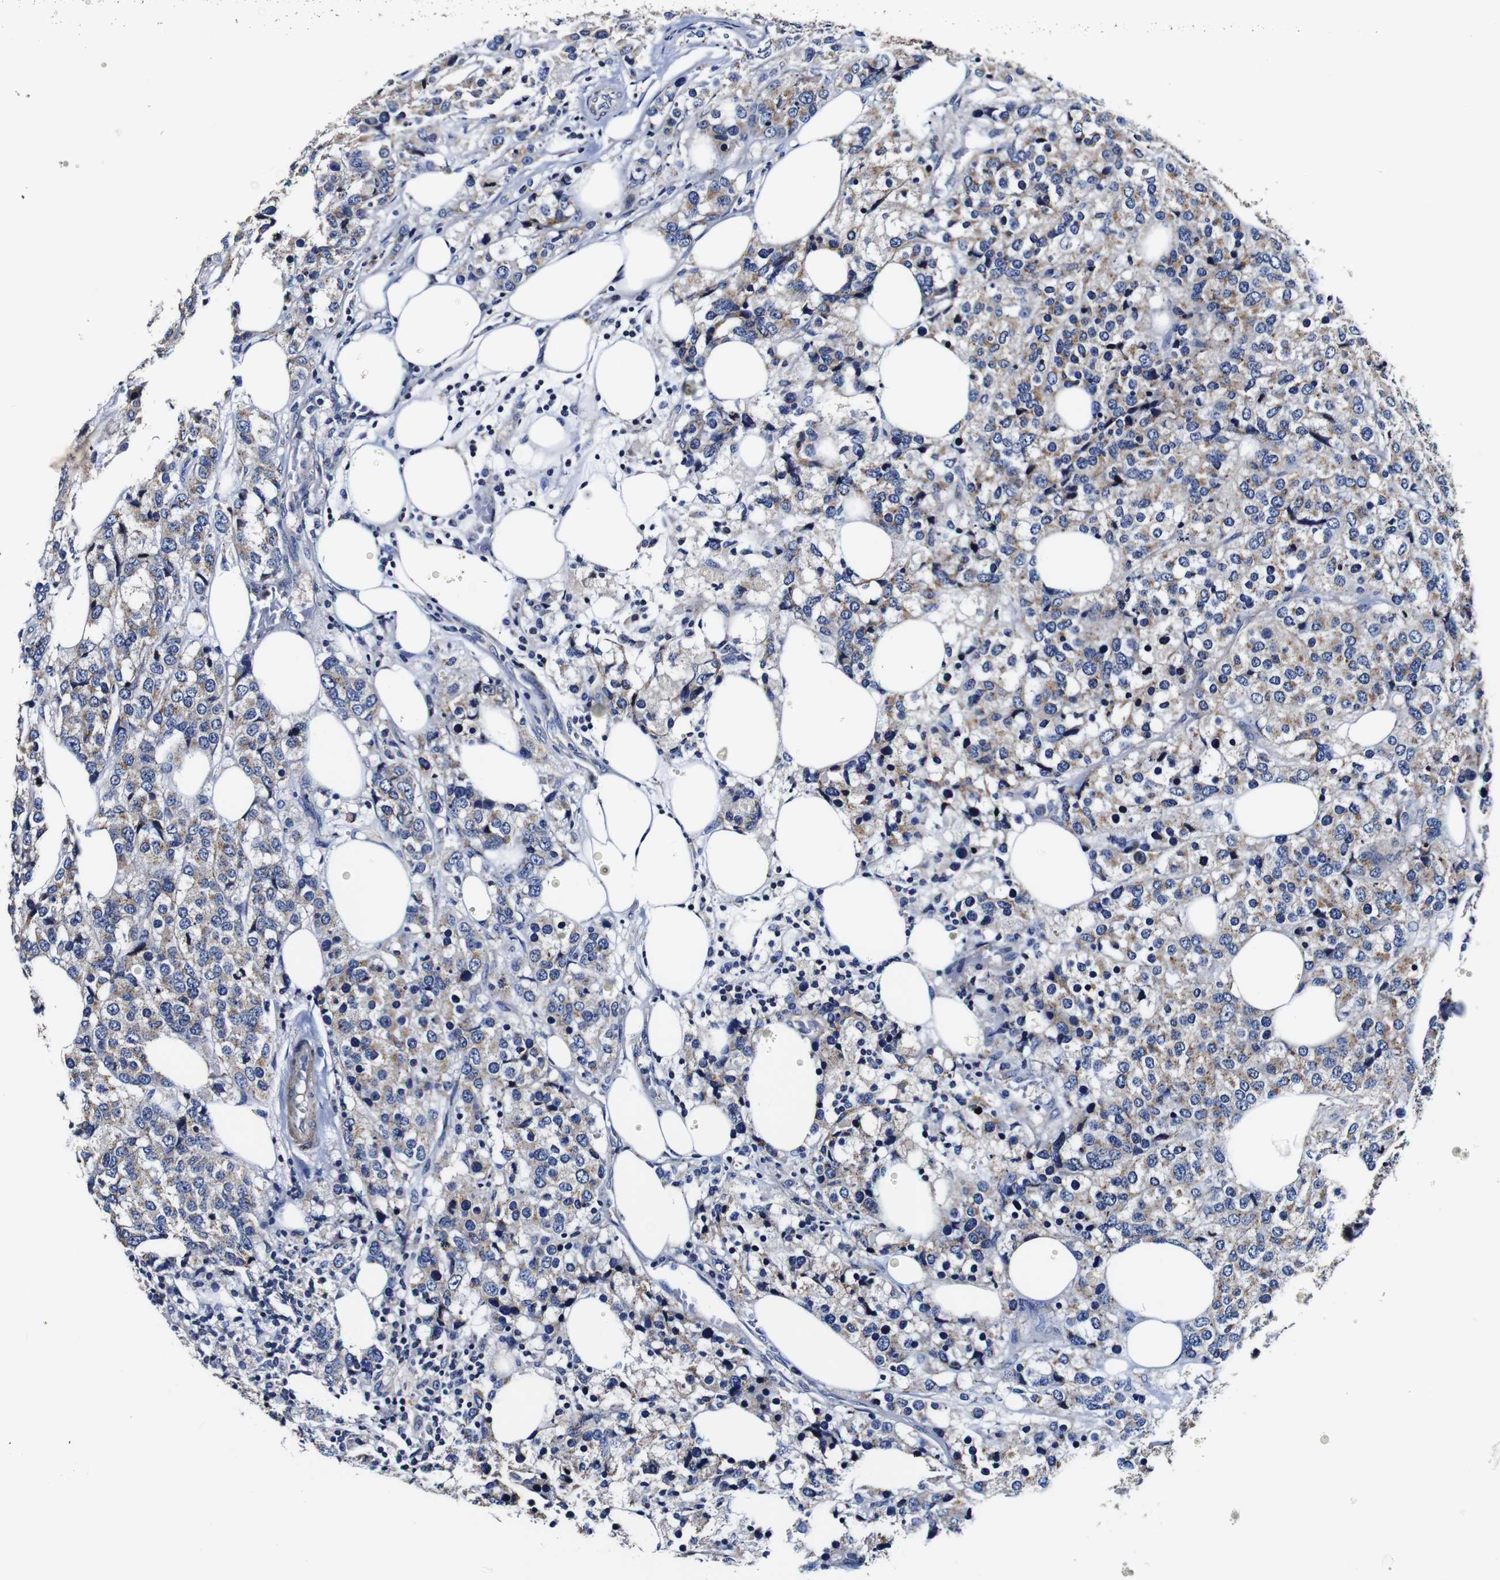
{"staining": {"intensity": "weak", "quantity": "25%-75%", "location": "cytoplasmic/membranous"}, "tissue": "breast cancer", "cell_type": "Tumor cells", "image_type": "cancer", "snomed": [{"axis": "morphology", "description": "Lobular carcinoma"}, {"axis": "topography", "description": "Breast"}], "caption": "Tumor cells demonstrate weak cytoplasmic/membranous positivity in about 25%-75% of cells in breast cancer (lobular carcinoma).", "gene": "PDCD6IP", "patient": {"sex": "female", "age": 59}}